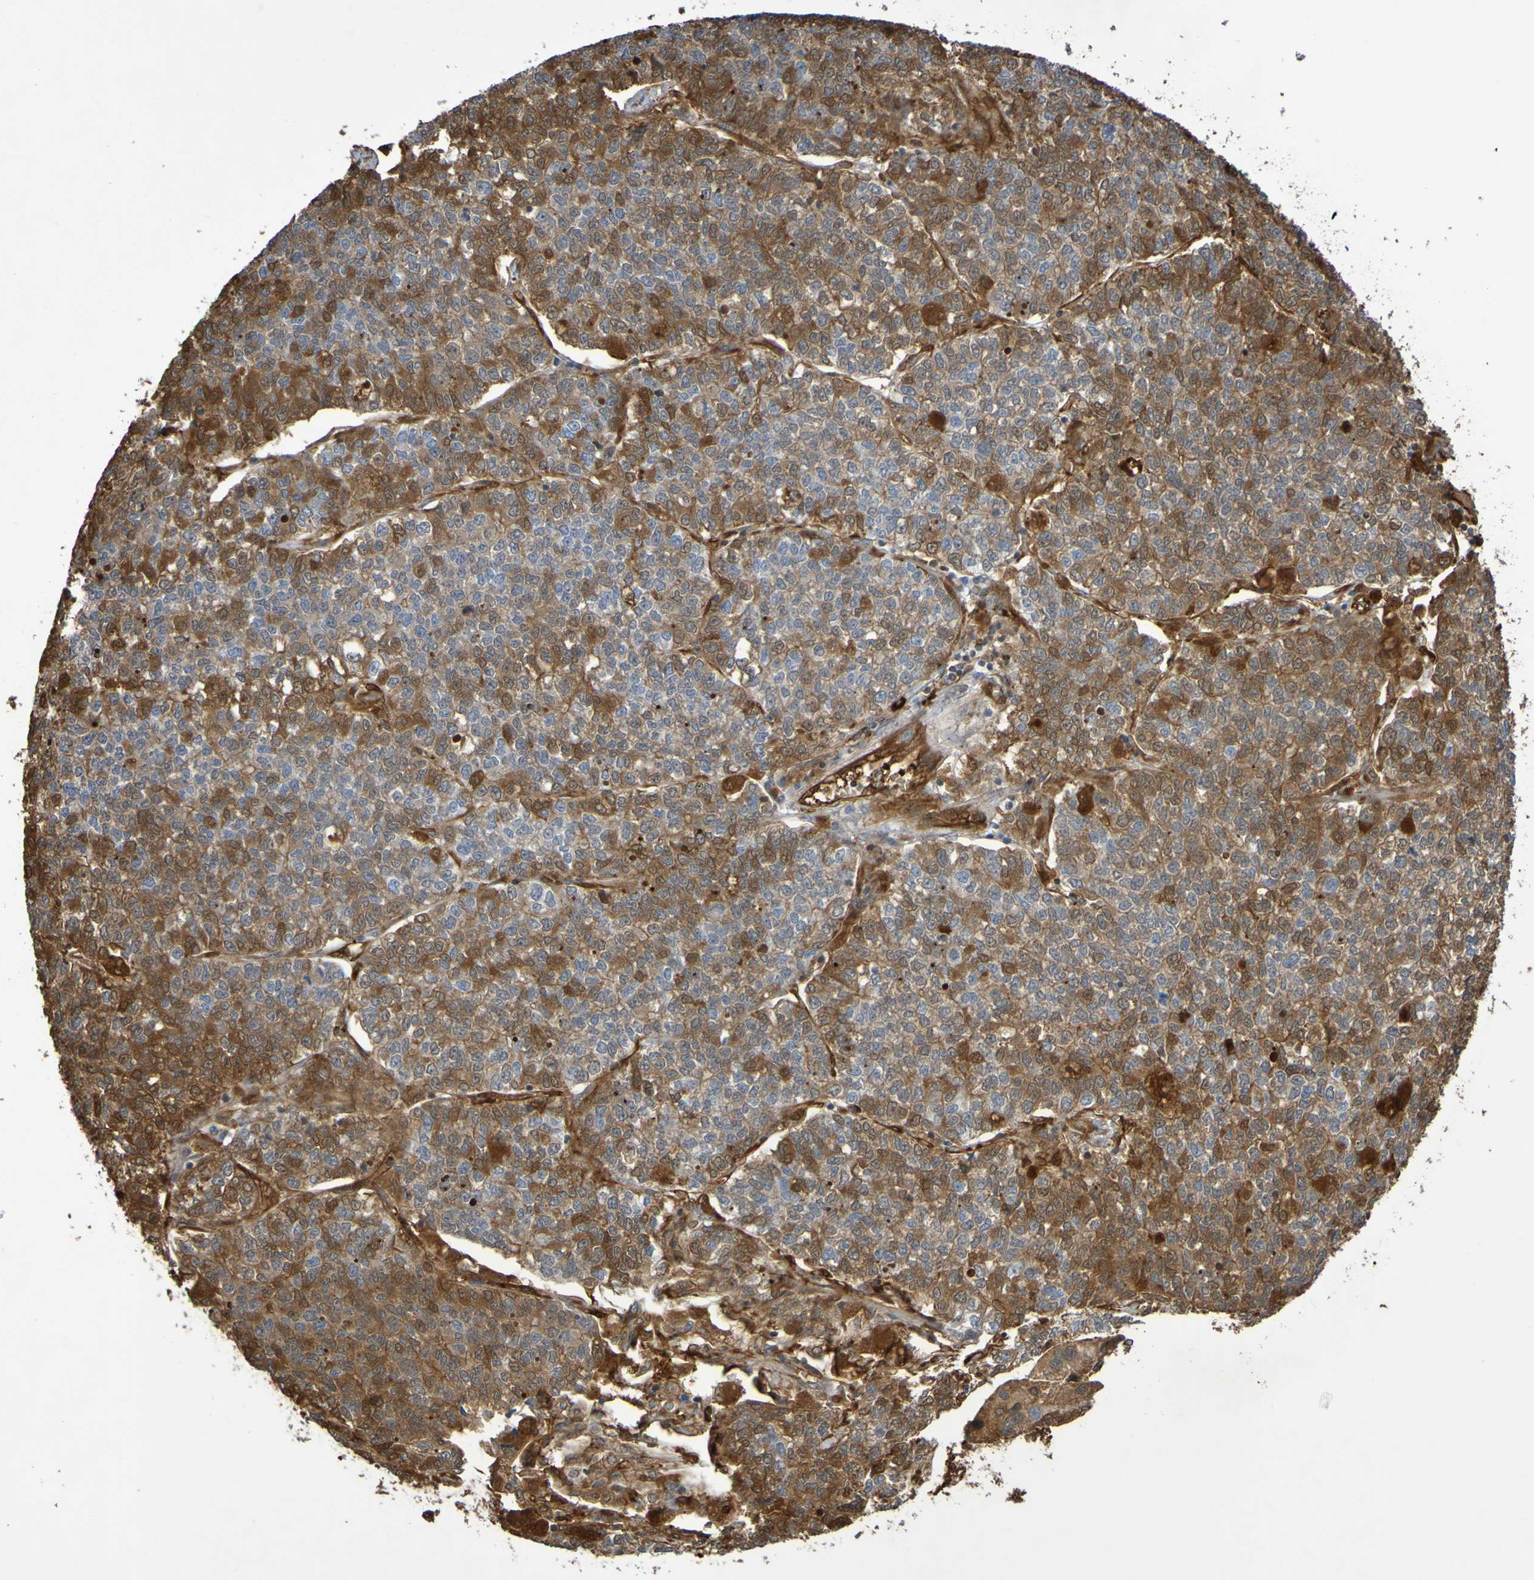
{"staining": {"intensity": "moderate", "quantity": ">75%", "location": "cytoplasmic/membranous"}, "tissue": "lung cancer", "cell_type": "Tumor cells", "image_type": "cancer", "snomed": [{"axis": "morphology", "description": "Adenocarcinoma, NOS"}, {"axis": "topography", "description": "Lung"}], "caption": "This is an image of immunohistochemistry (IHC) staining of lung cancer, which shows moderate expression in the cytoplasmic/membranous of tumor cells.", "gene": "SERPINB6", "patient": {"sex": "male", "age": 49}}